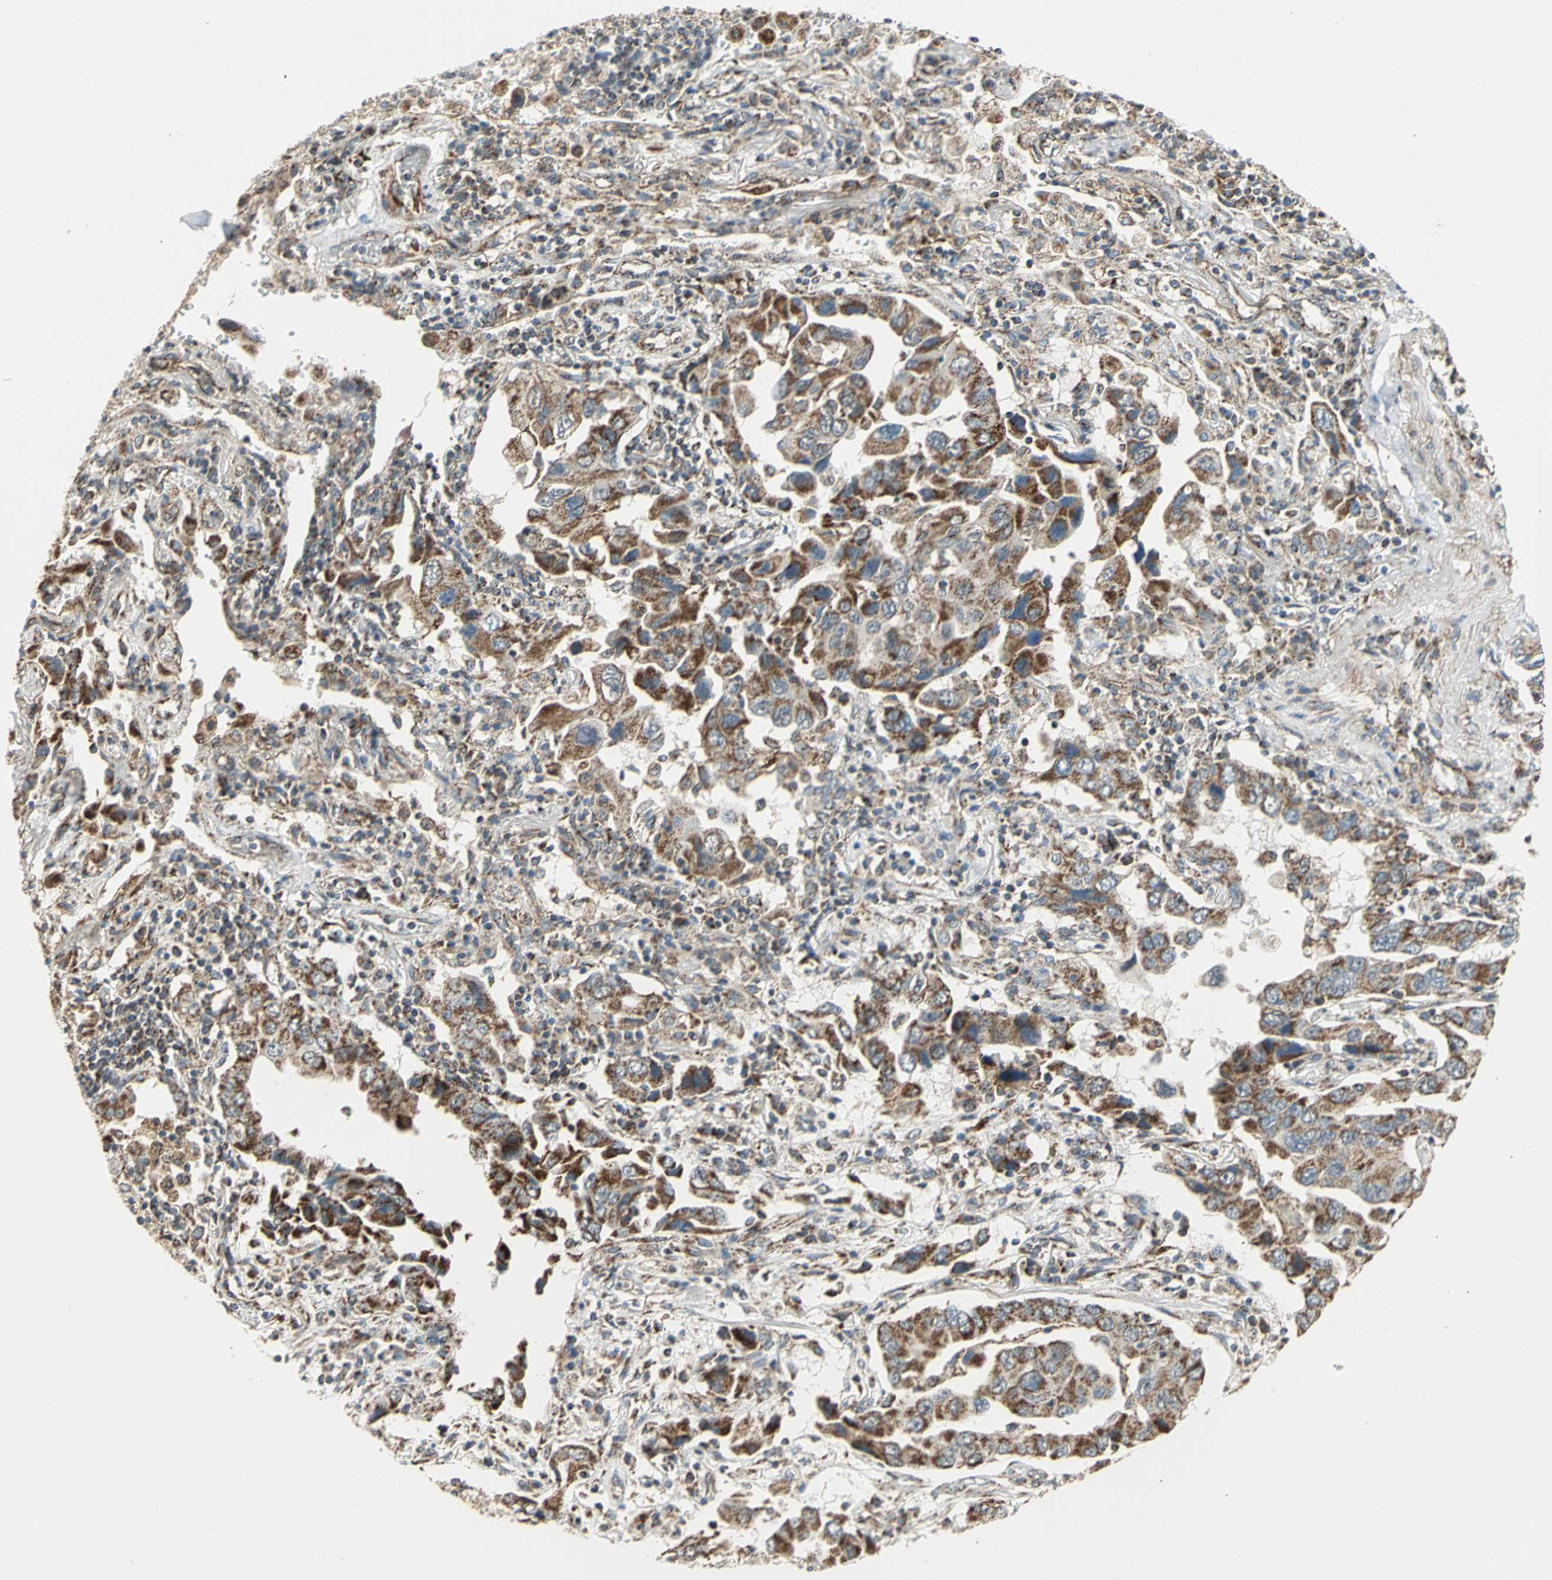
{"staining": {"intensity": "moderate", "quantity": ">75%", "location": "cytoplasmic/membranous"}, "tissue": "lung cancer", "cell_type": "Tumor cells", "image_type": "cancer", "snomed": [{"axis": "morphology", "description": "Adenocarcinoma, NOS"}, {"axis": "topography", "description": "Lung"}], "caption": "A medium amount of moderate cytoplasmic/membranous expression is identified in about >75% of tumor cells in lung cancer (adenocarcinoma) tissue.", "gene": "MRPS22", "patient": {"sex": "female", "age": 65}}